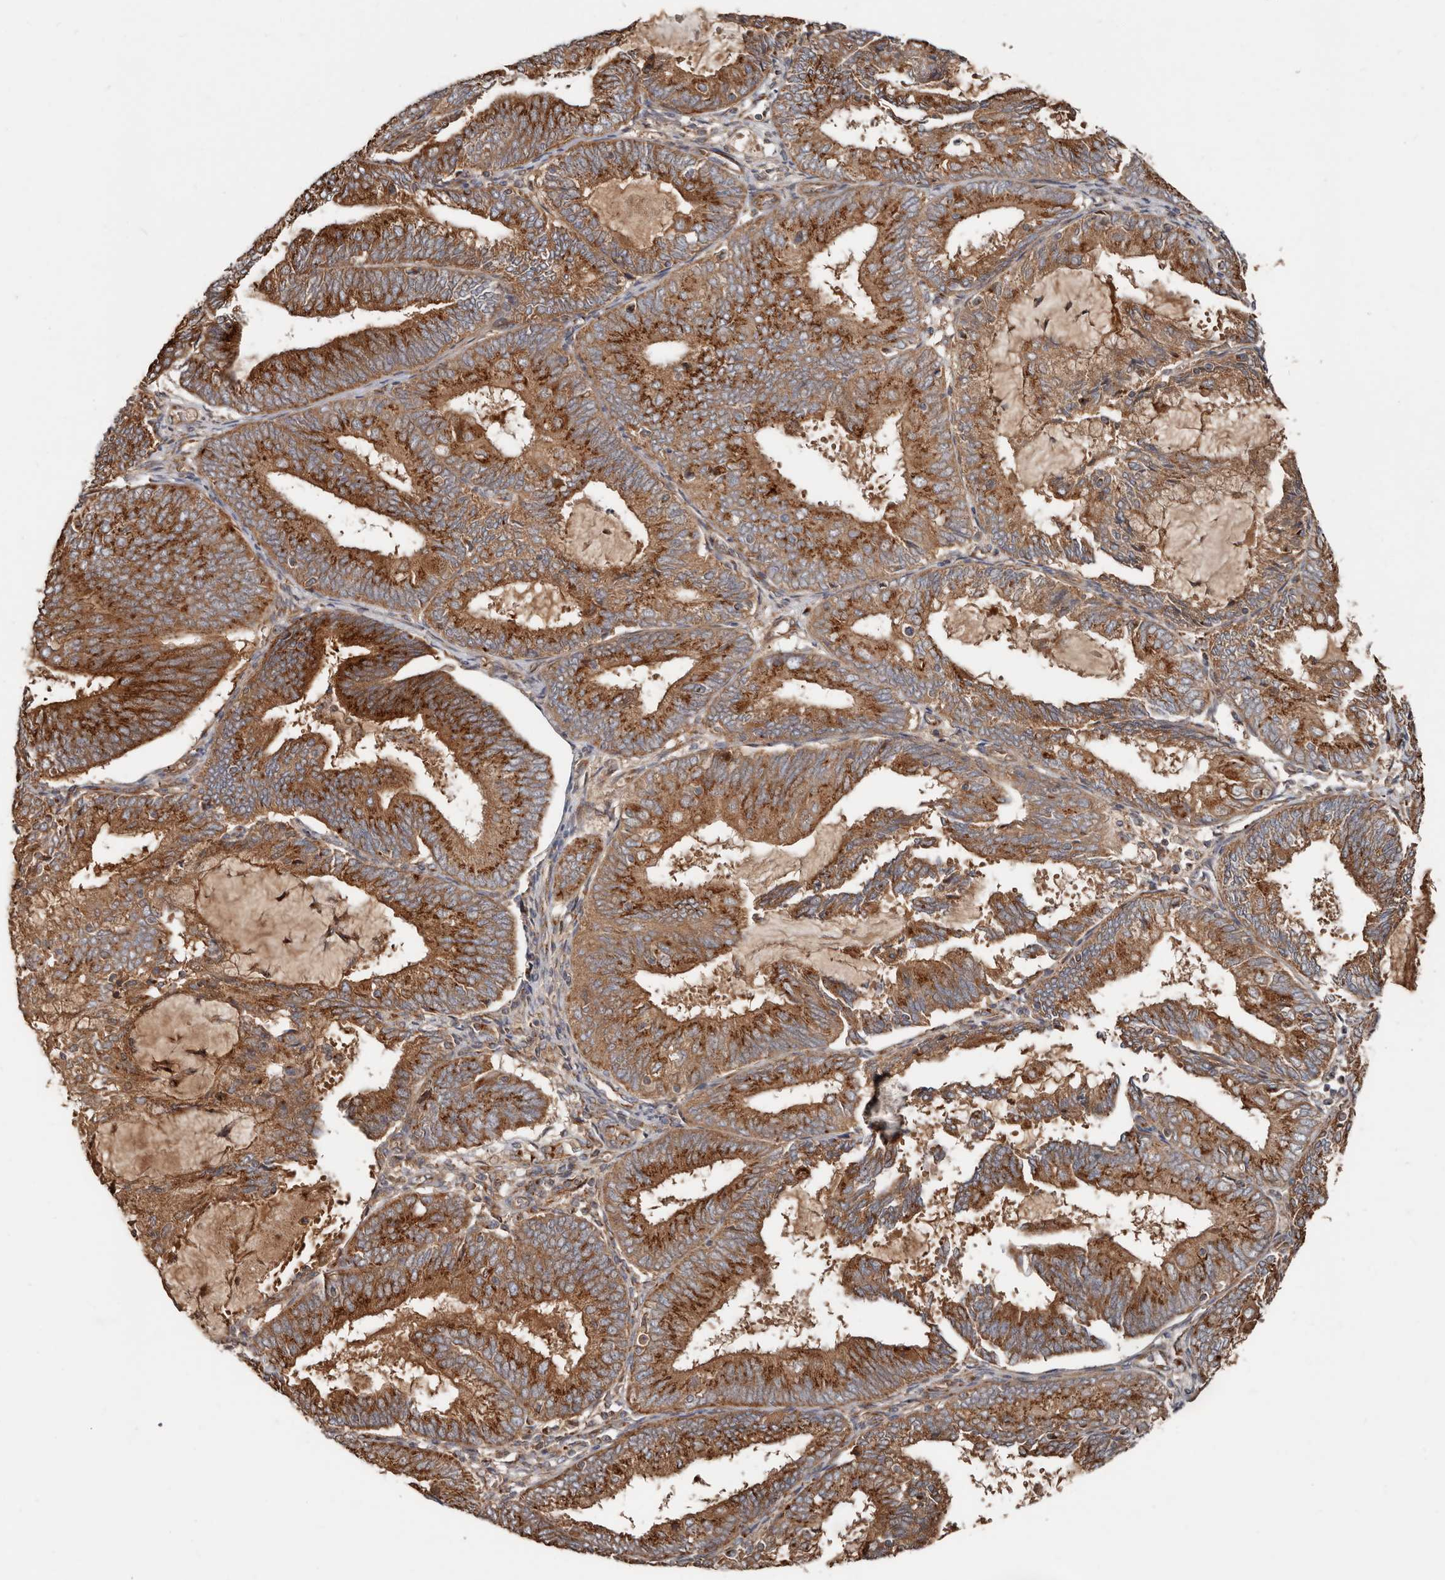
{"staining": {"intensity": "strong", "quantity": ">75%", "location": "cytoplasmic/membranous"}, "tissue": "endometrial cancer", "cell_type": "Tumor cells", "image_type": "cancer", "snomed": [{"axis": "morphology", "description": "Adenocarcinoma, NOS"}, {"axis": "topography", "description": "Endometrium"}], "caption": "Human endometrial cancer stained for a protein (brown) reveals strong cytoplasmic/membranous positive staining in approximately >75% of tumor cells.", "gene": "COG1", "patient": {"sex": "female", "age": 81}}